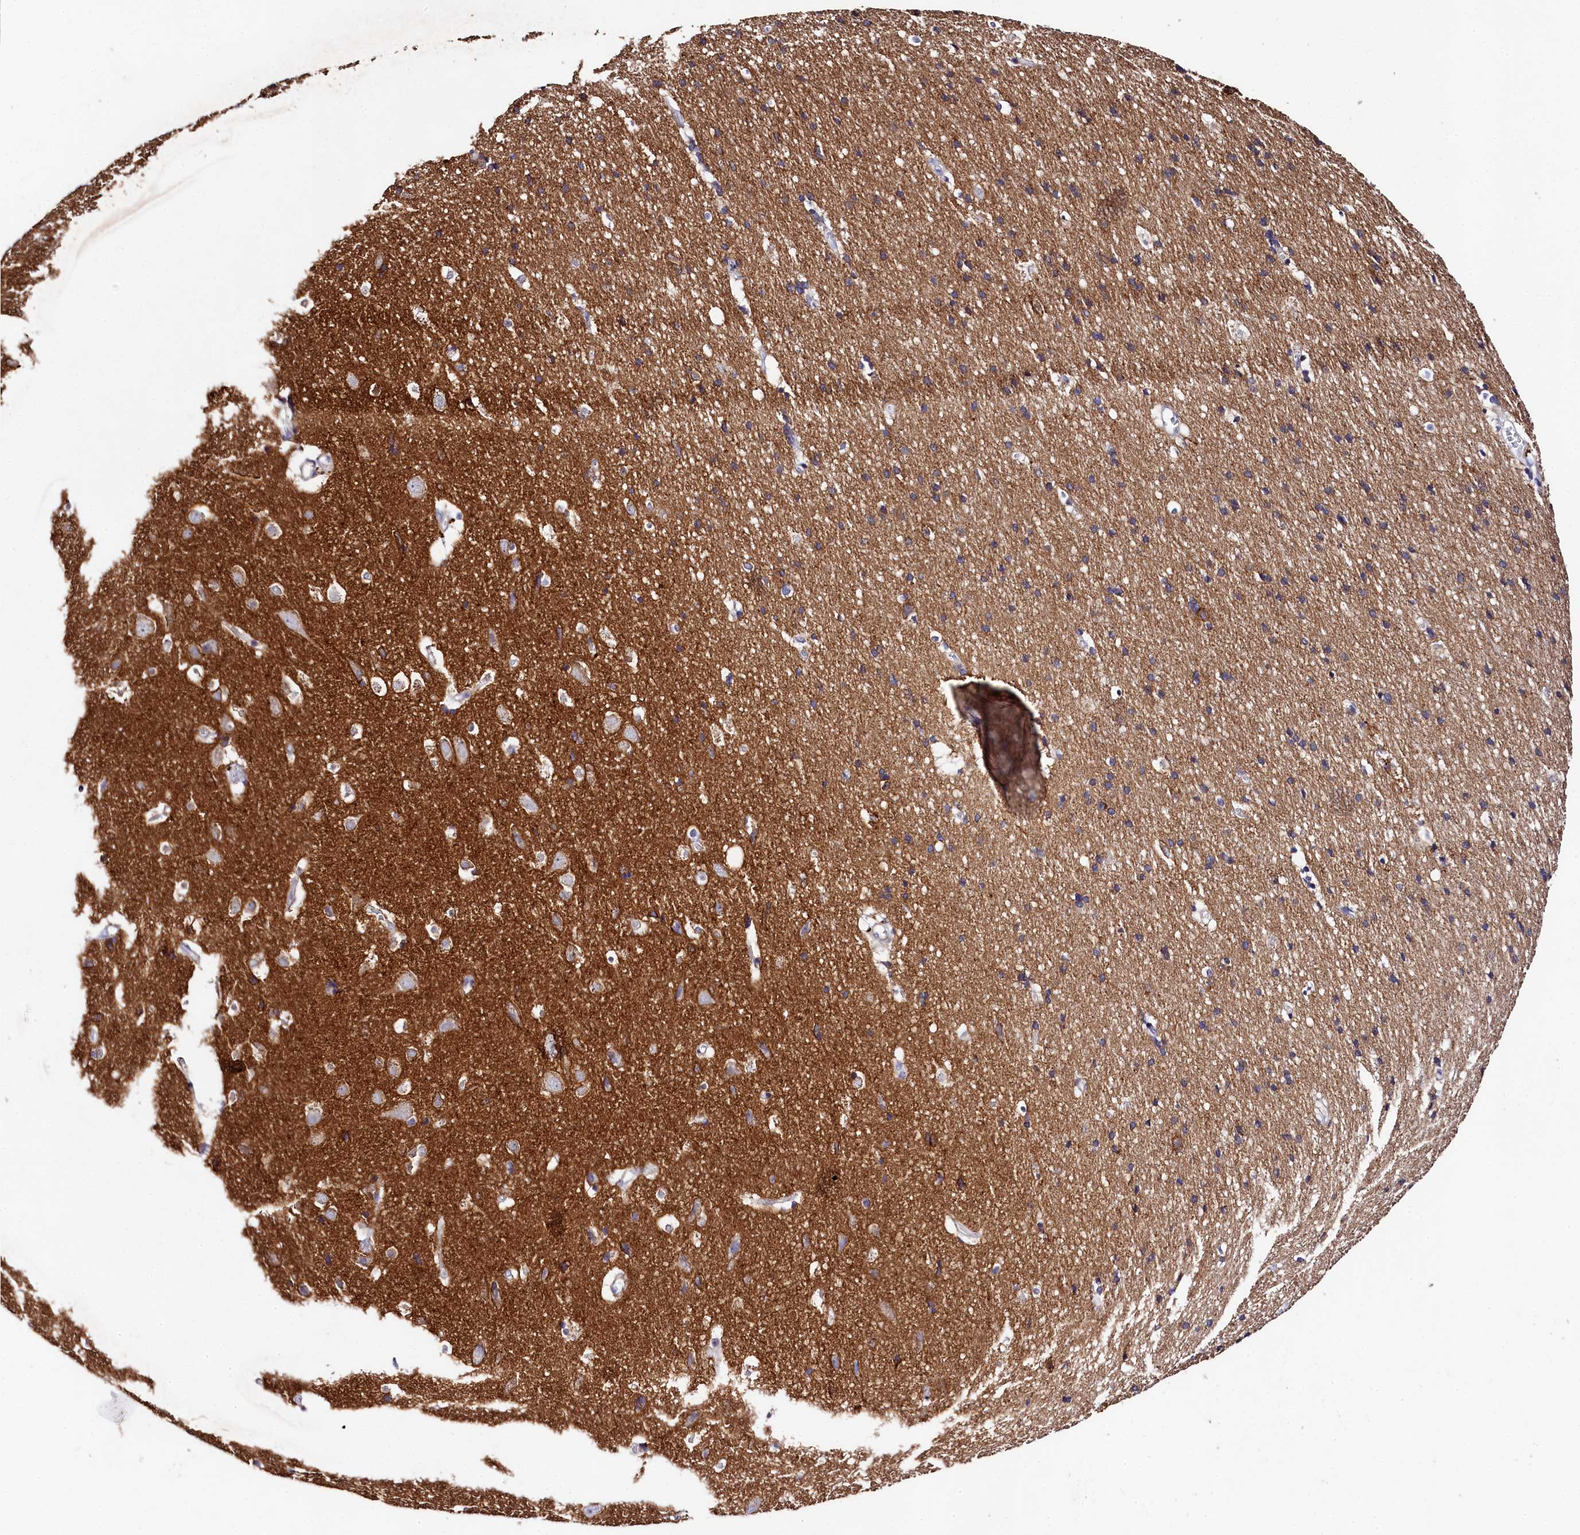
{"staining": {"intensity": "weak", "quantity": ">75%", "location": "cytoplasmic/membranous"}, "tissue": "cerebral cortex", "cell_type": "Endothelial cells", "image_type": "normal", "snomed": [{"axis": "morphology", "description": "Normal tissue, NOS"}, {"axis": "topography", "description": "Cerebral cortex"}], "caption": "Immunohistochemical staining of benign human cerebral cortex shows >75% levels of weak cytoplasmic/membranous protein staining in approximately >75% of endothelial cells.", "gene": "FXYD6", "patient": {"sex": "male", "age": 54}}